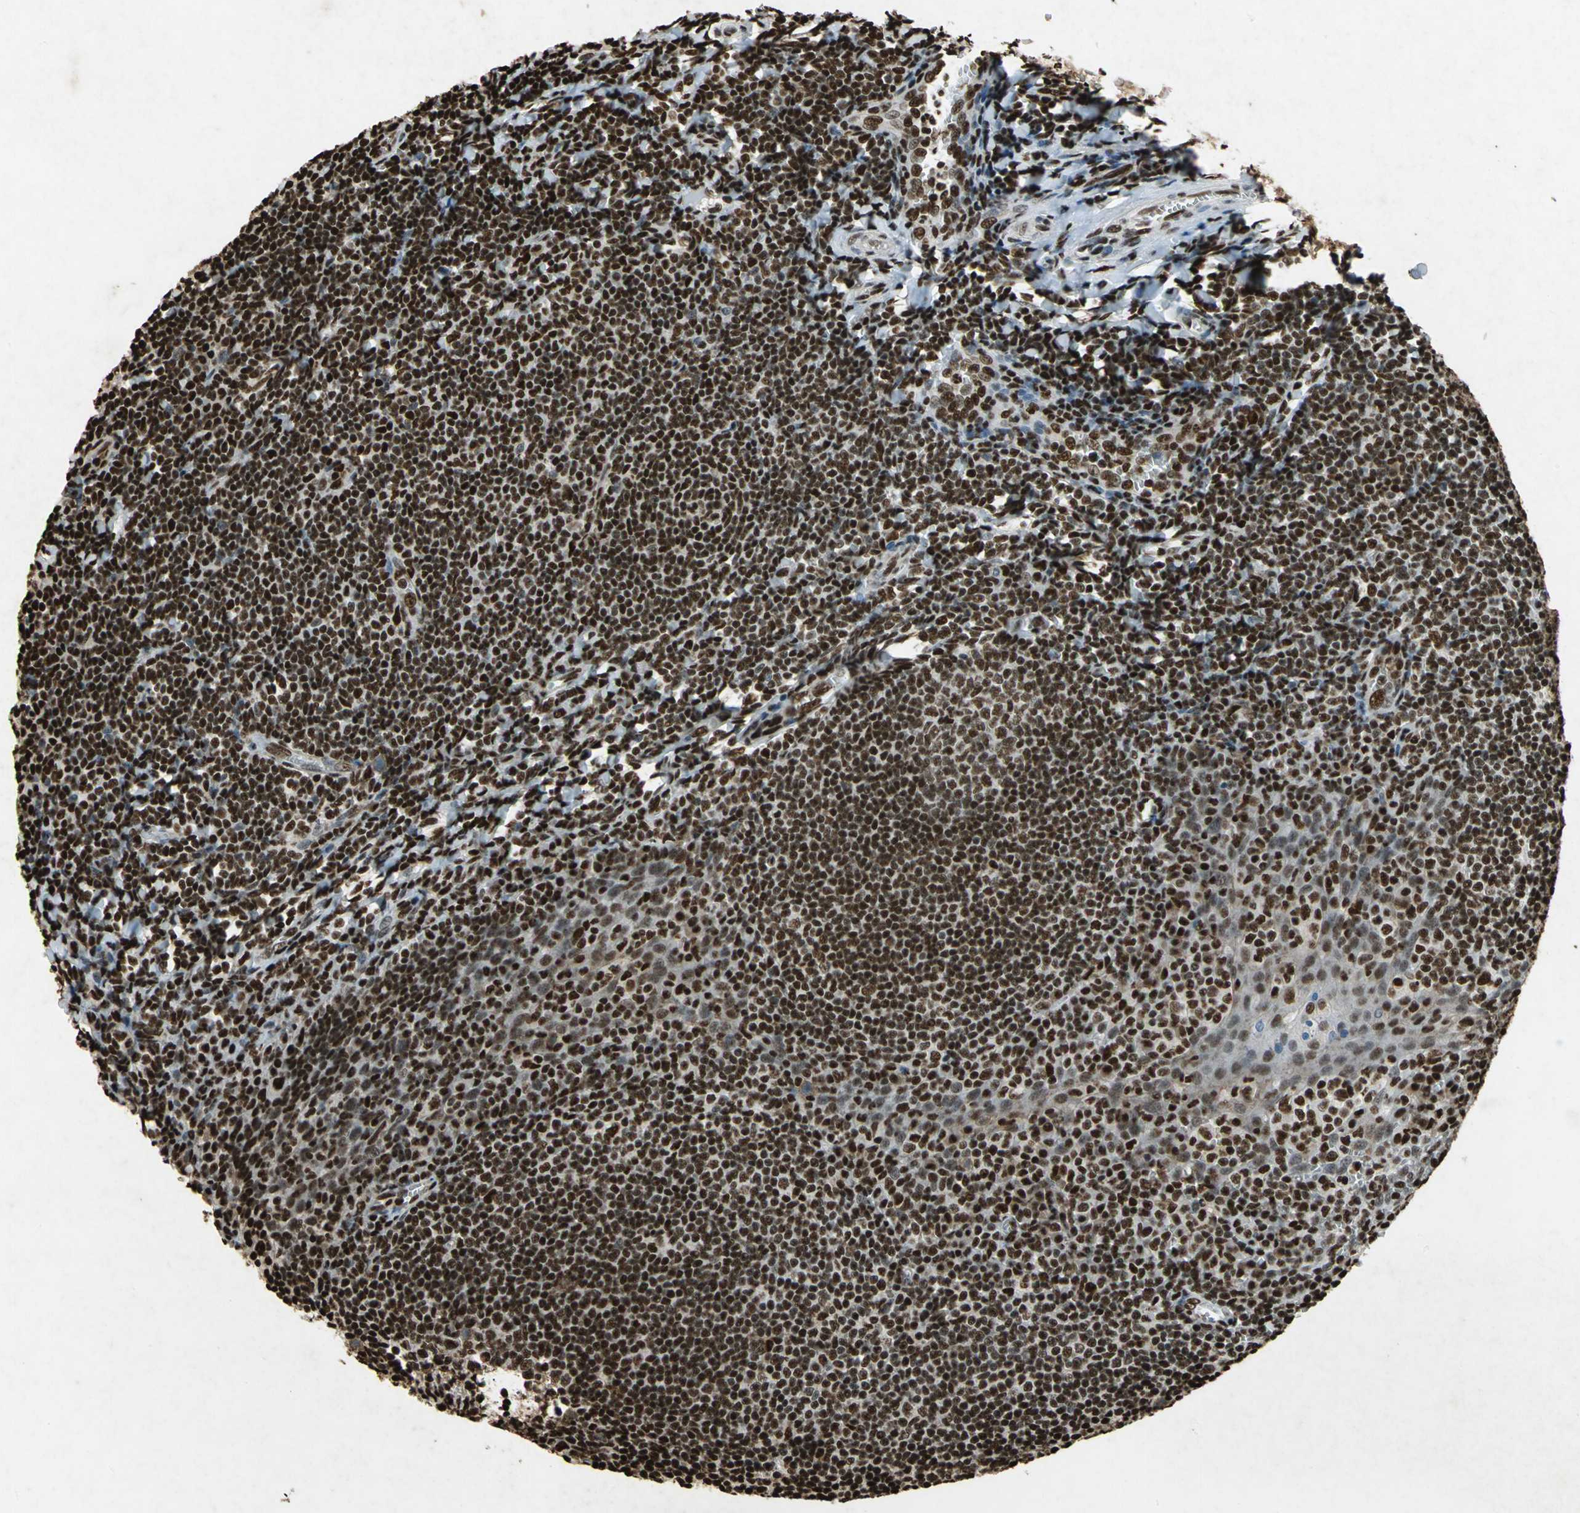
{"staining": {"intensity": "strong", "quantity": ">75%", "location": "nuclear"}, "tissue": "tonsil", "cell_type": "Germinal center cells", "image_type": "normal", "snomed": [{"axis": "morphology", "description": "Normal tissue, NOS"}, {"axis": "topography", "description": "Tonsil"}], "caption": "Immunohistochemical staining of normal tonsil demonstrates strong nuclear protein positivity in approximately >75% of germinal center cells.", "gene": "ANP32A", "patient": {"sex": "male", "age": 31}}